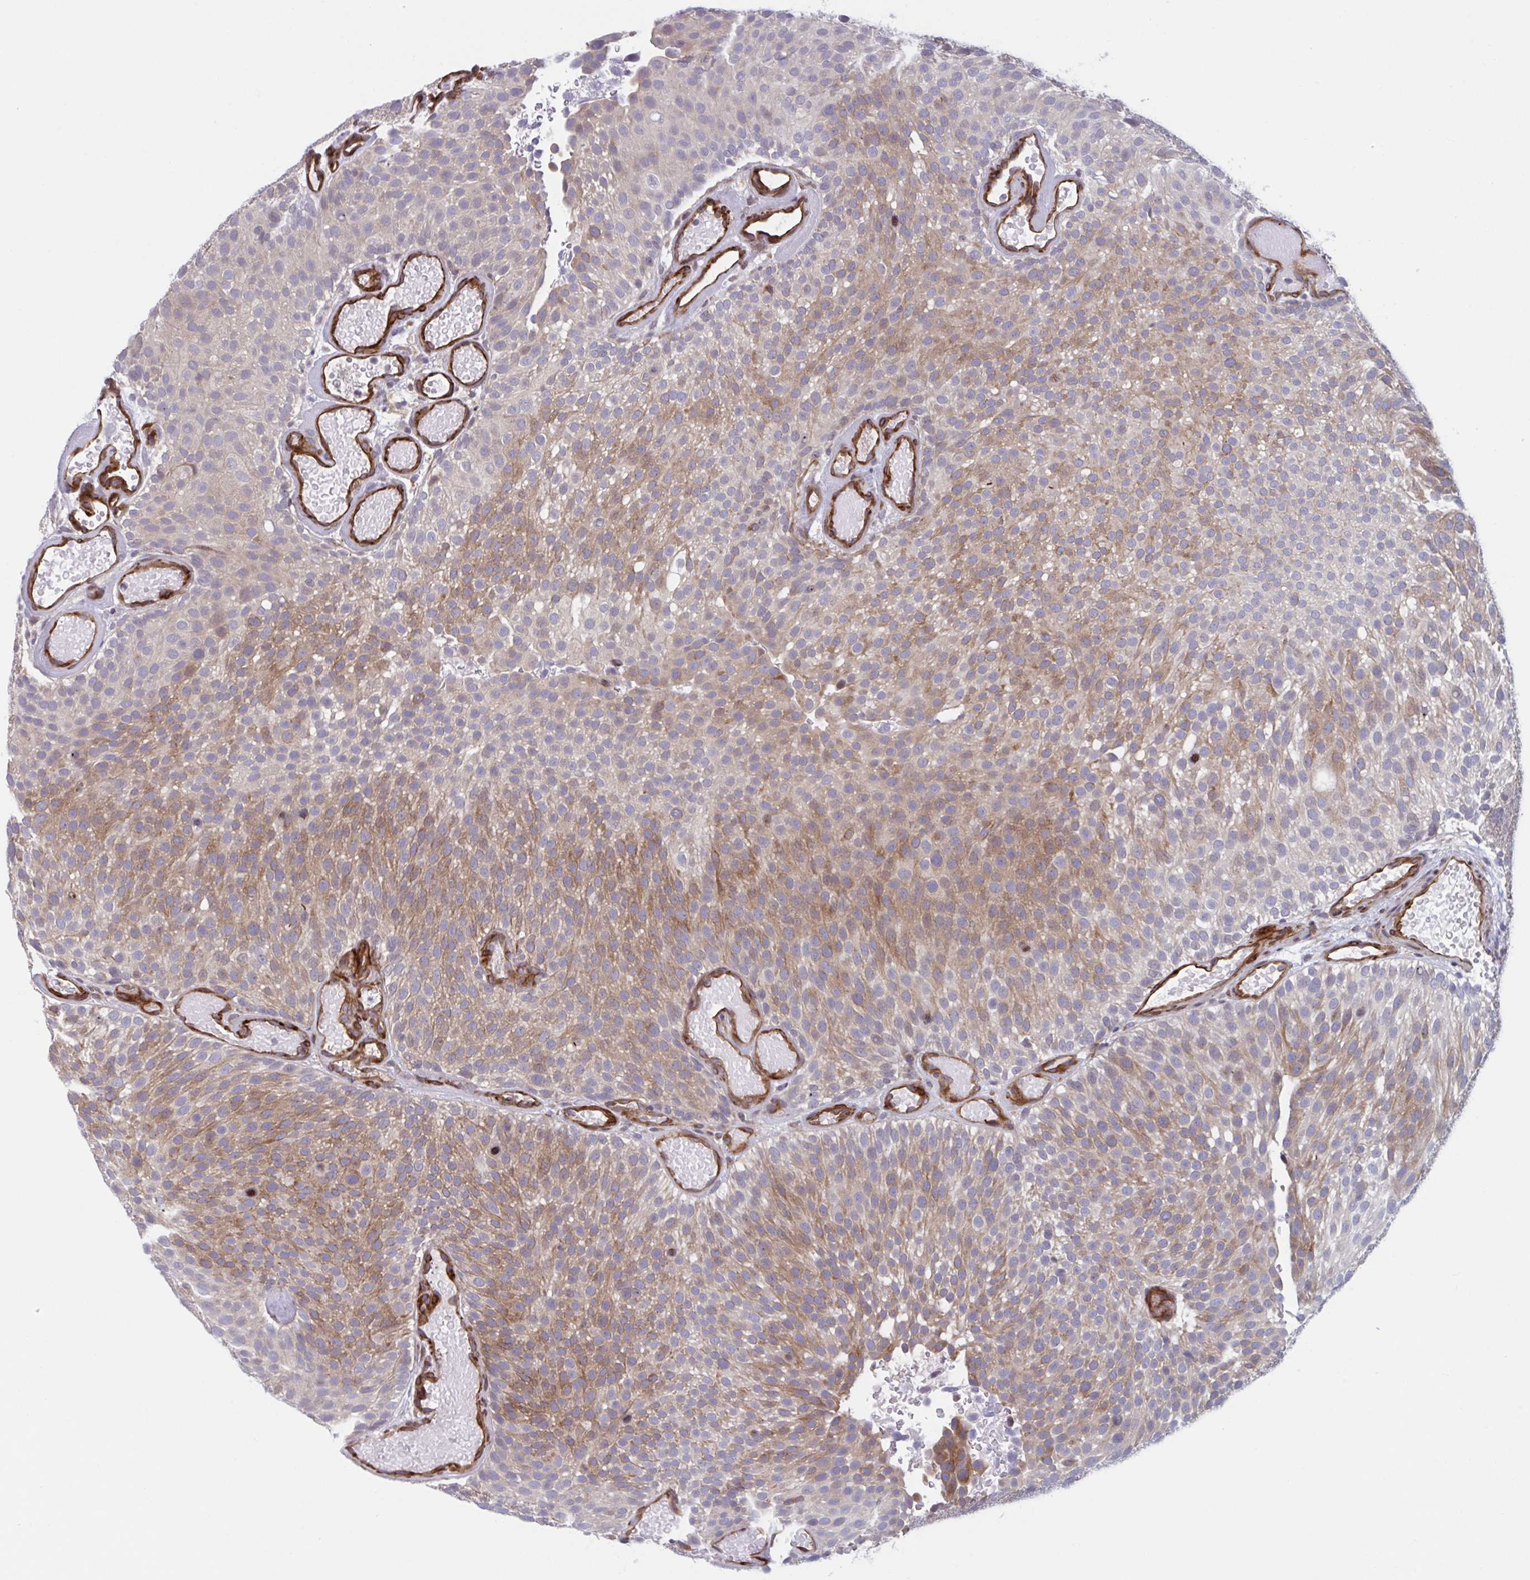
{"staining": {"intensity": "moderate", "quantity": "25%-75%", "location": "cytoplasmic/membranous"}, "tissue": "urothelial cancer", "cell_type": "Tumor cells", "image_type": "cancer", "snomed": [{"axis": "morphology", "description": "Urothelial carcinoma, Low grade"}, {"axis": "topography", "description": "Urinary bladder"}], "caption": "The image exhibits a brown stain indicating the presence of a protein in the cytoplasmic/membranous of tumor cells in urothelial cancer.", "gene": "TNFSF10", "patient": {"sex": "male", "age": 78}}